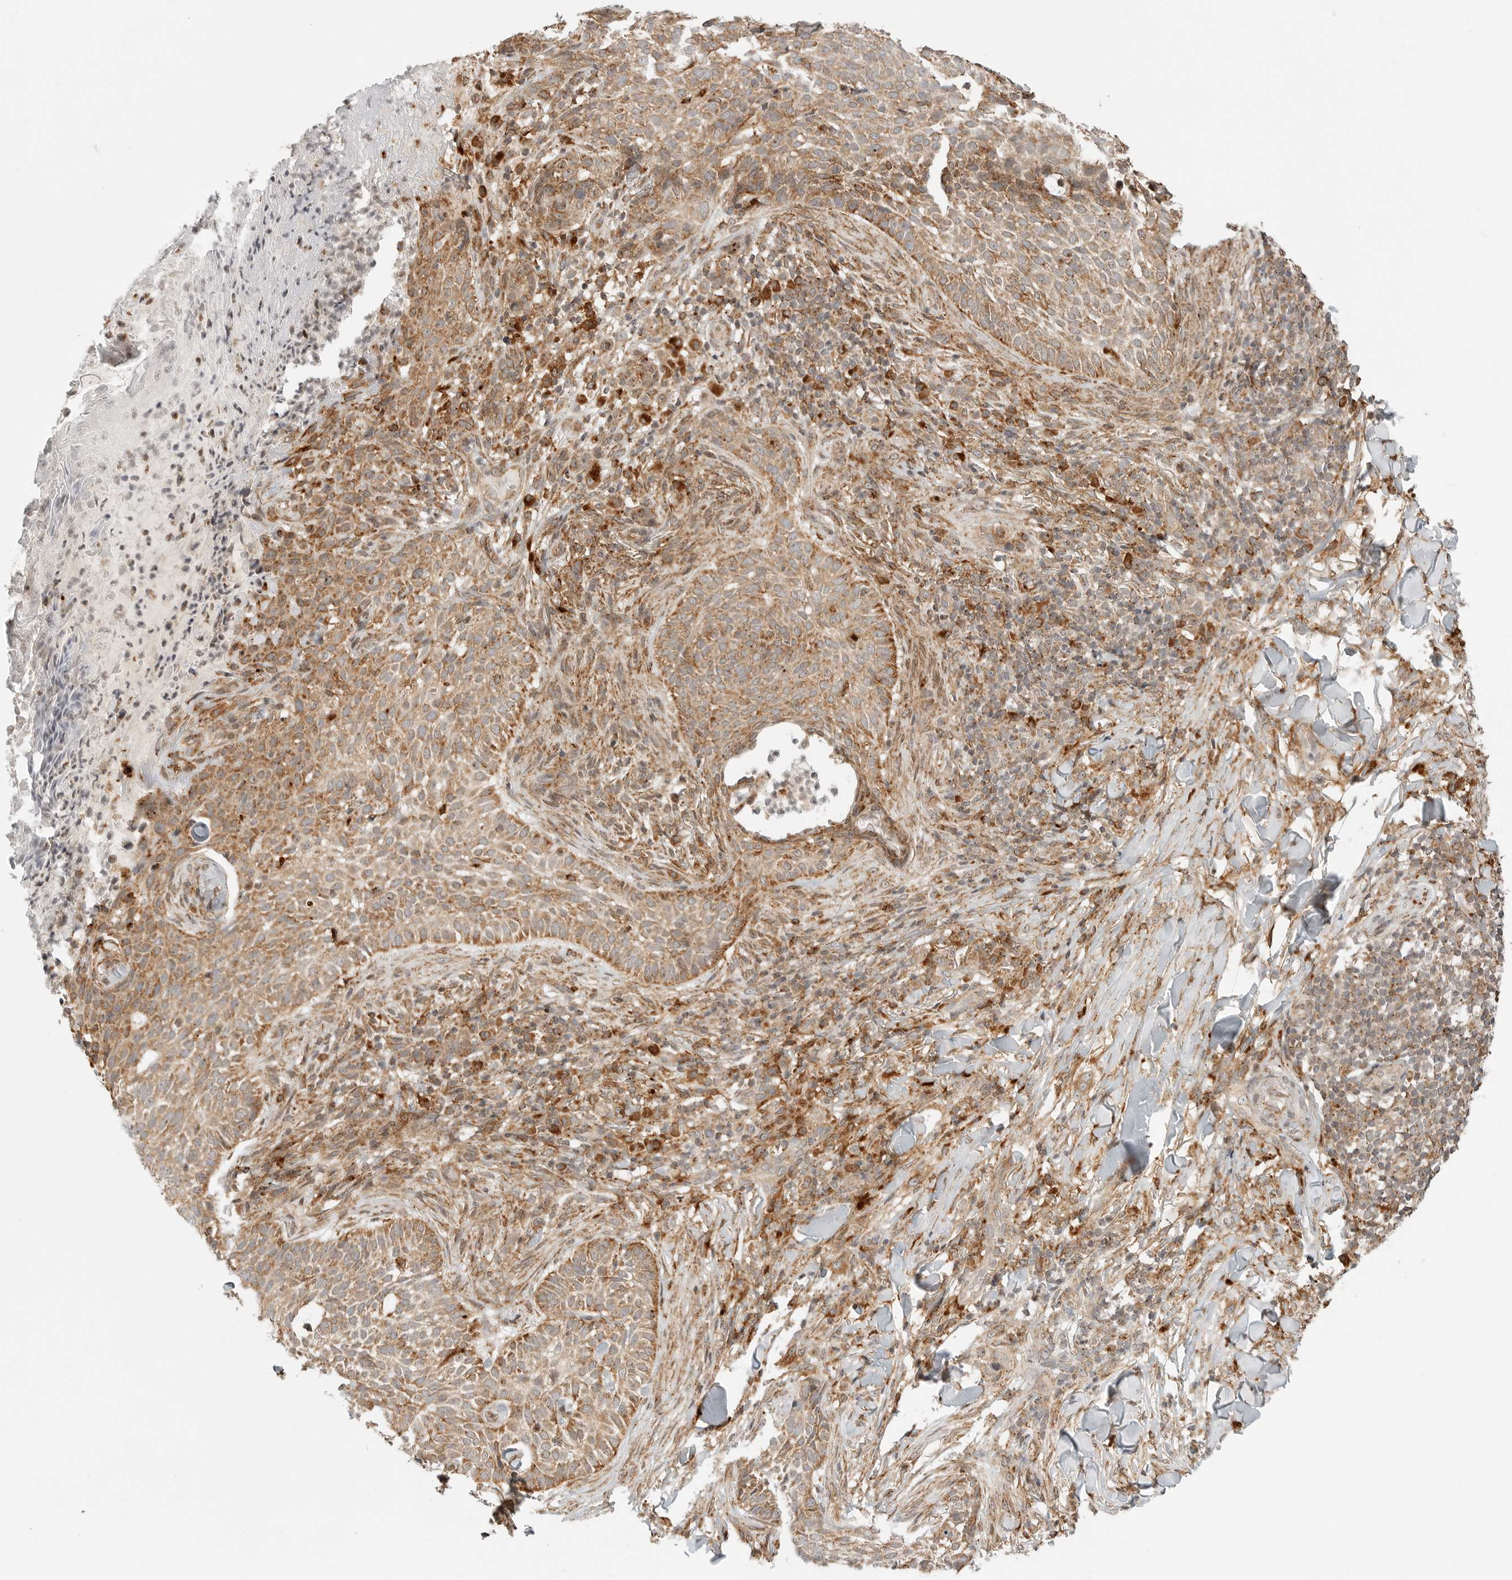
{"staining": {"intensity": "moderate", "quantity": ">75%", "location": "cytoplasmic/membranous"}, "tissue": "skin cancer", "cell_type": "Tumor cells", "image_type": "cancer", "snomed": [{"axis": "morphology", "description": "Normal tissue, NOS"}, {"axis": "morphology", "description": "Basal cell carcinoma"}, {"axis": "topography", "description": "Skin"}], "caption": "DAB immunohistochemical staining of human skin basal cell carcinoma displays moderate cytoplasmic/membranous protein staining in about >75% of tumor cells.", "gene": "IDUA", "patient": {"sex": "male", "age": 67}}